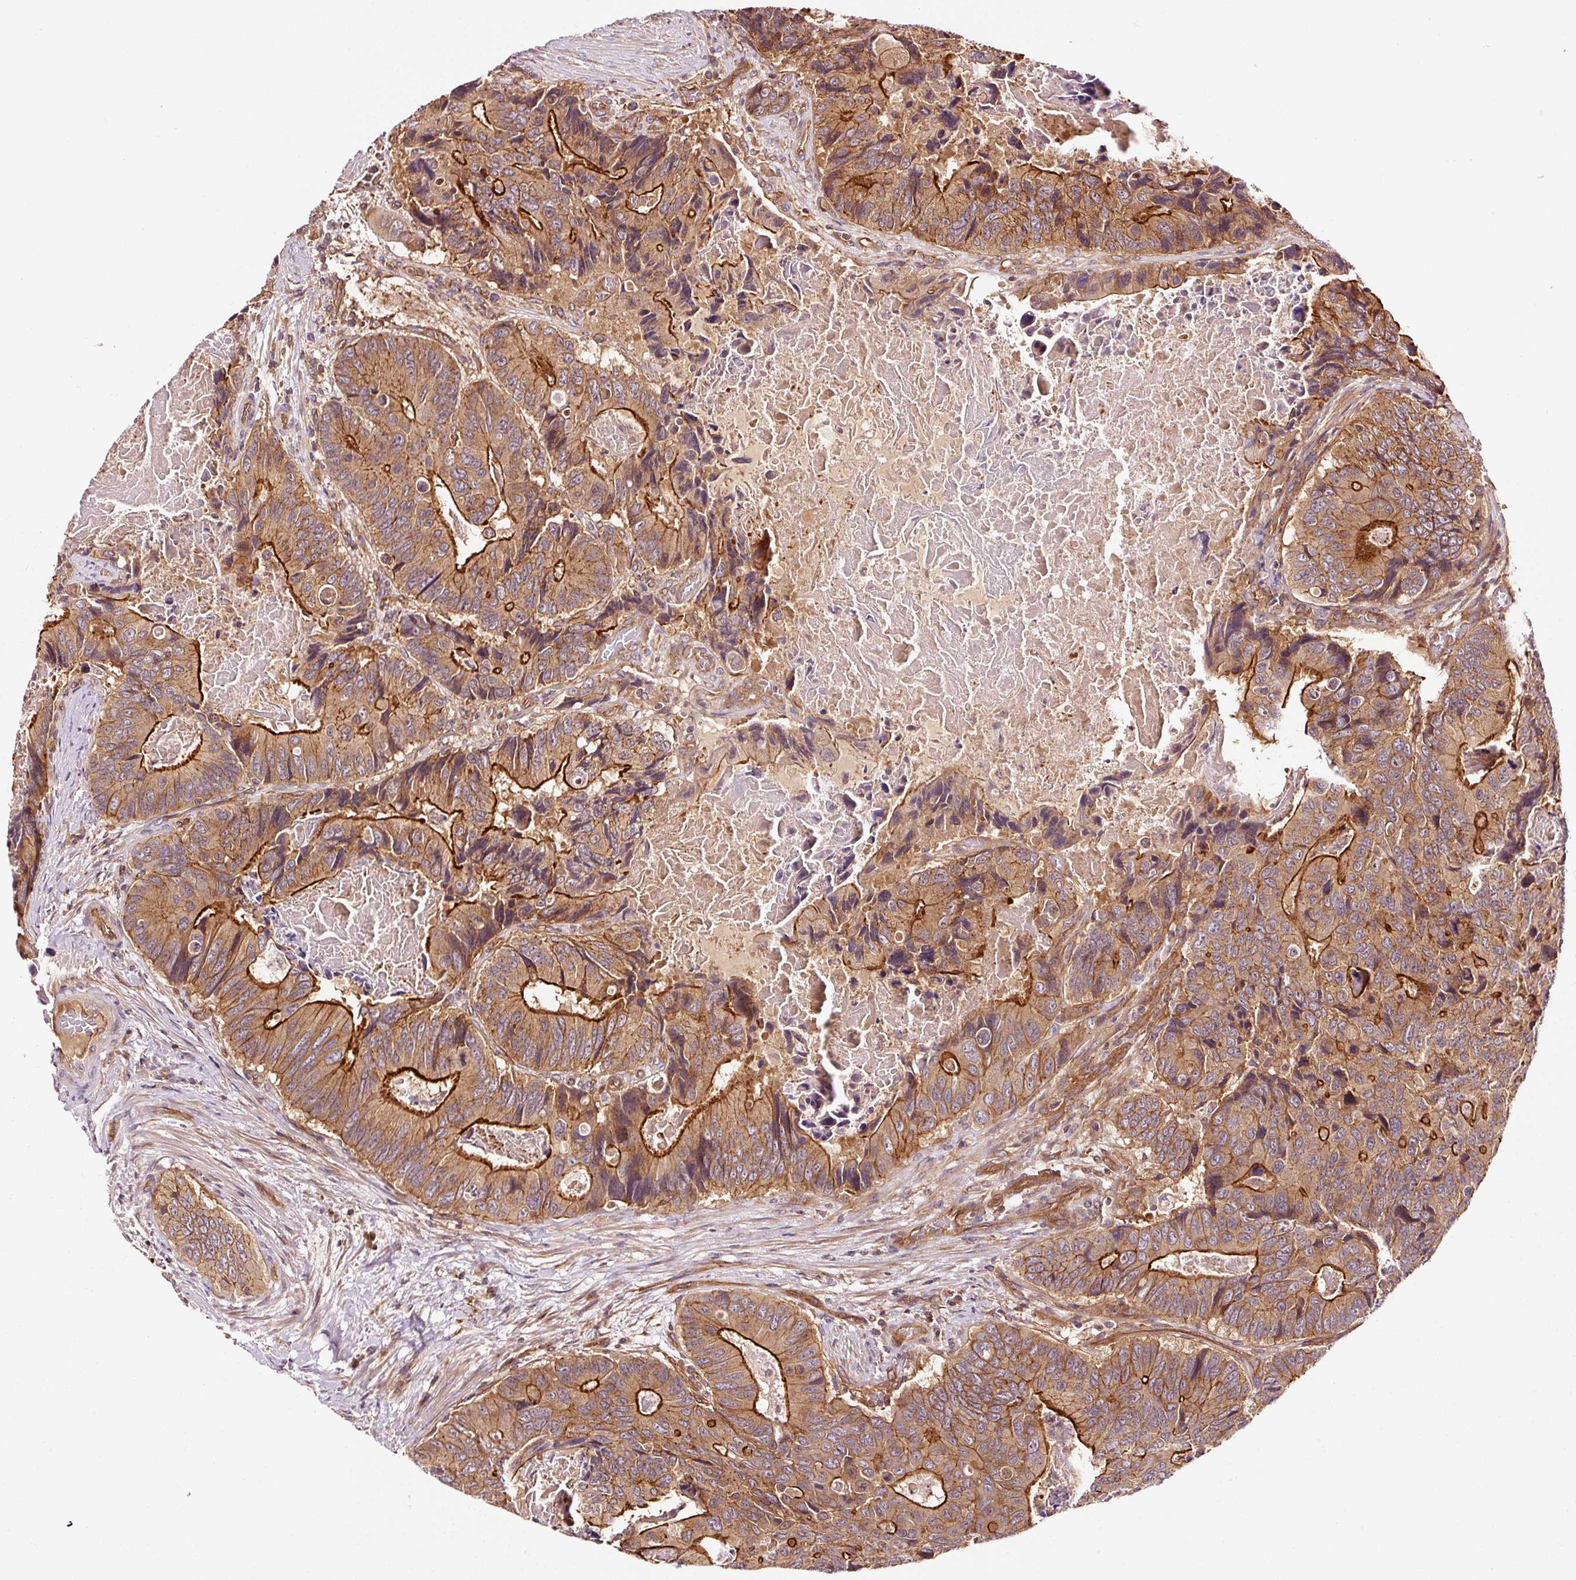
{"staining": {"intensity": "strong", "quantity": ">75%", "location": "cytoplasmic/membranous"}, "tissue": "colorectal cancer", "cell_type": "Tumor cells", "image_type": "cancer", "snomed": [{"axis": "morphology", "description": "Adenocarcinoma, NOS"}, {"axis": "topography", "description": "Colon"}], "caption": "High-magnification brightfield microscopy of adenocarcinoma (colorectal) stained with DAB (brown) and counterstained with hematoxylin (blue). tumor cells exhibit strong cytoplasmic/membranous staining is appreciated in about>75% of cells.", "gene": "METAP1", "patient": {"sex": "male", "age": 84}}